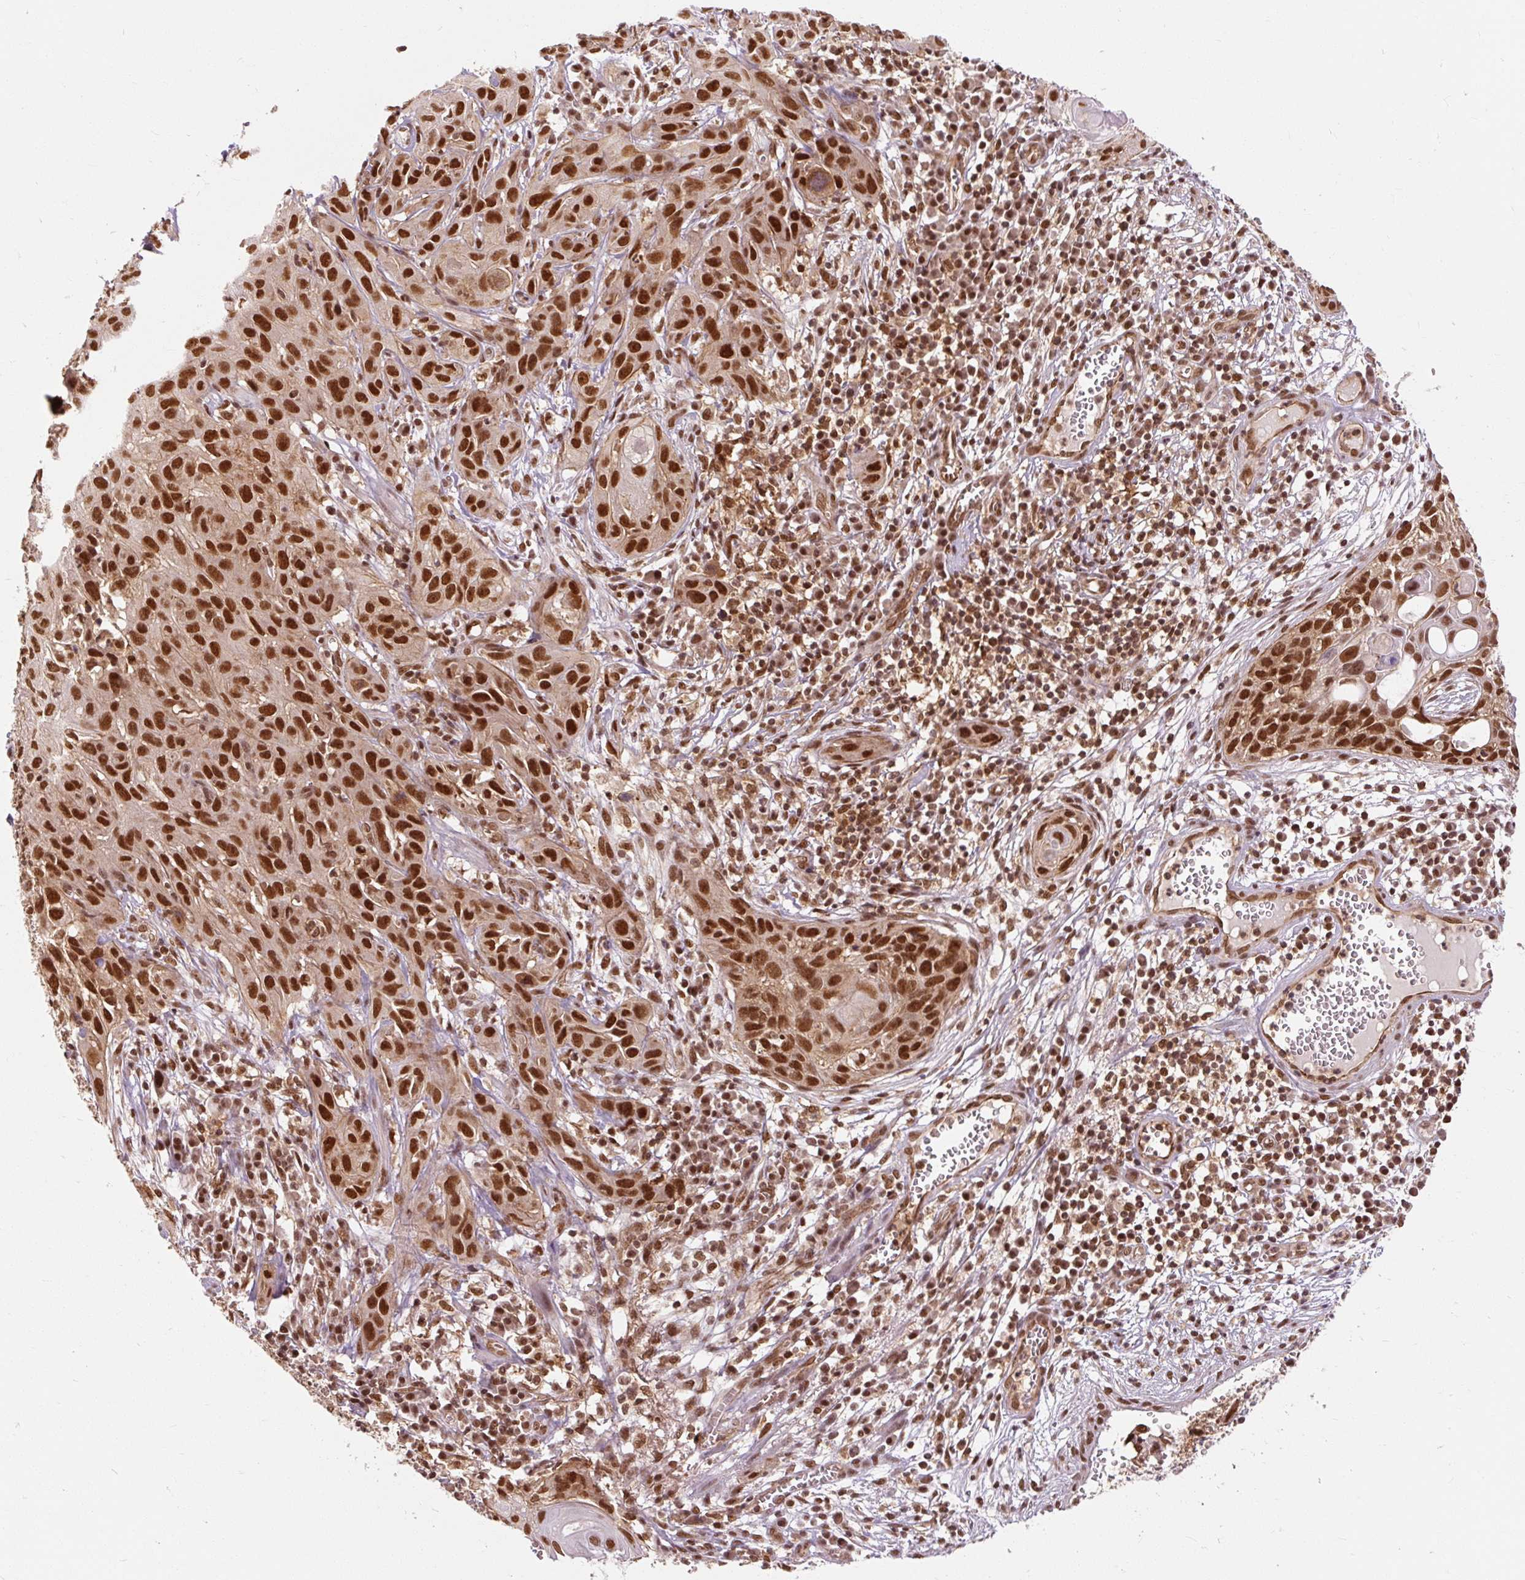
{"staining": {"intensity": "strong", "quantity": ">75%", "location": "nuclear"}, "tissue": "skin cancer", "cell_type": "Tumor cells", "image_type": "cancer", "snomed": [{"axis": "morphology", "description": "Squamous cell carcinoma, NOS"}, {"axis": "topography", "description": "Skin"}, {"axis": "topography", "description": "Vulva"}], "caption": "A high amount of strong nuclear positivity is present in approximately >75% of tumor cells in skin cancer (squamous cell carcinoma) tissue.", "gene": "CSTF1", "patient": {"sex": "female", "age": 83}}